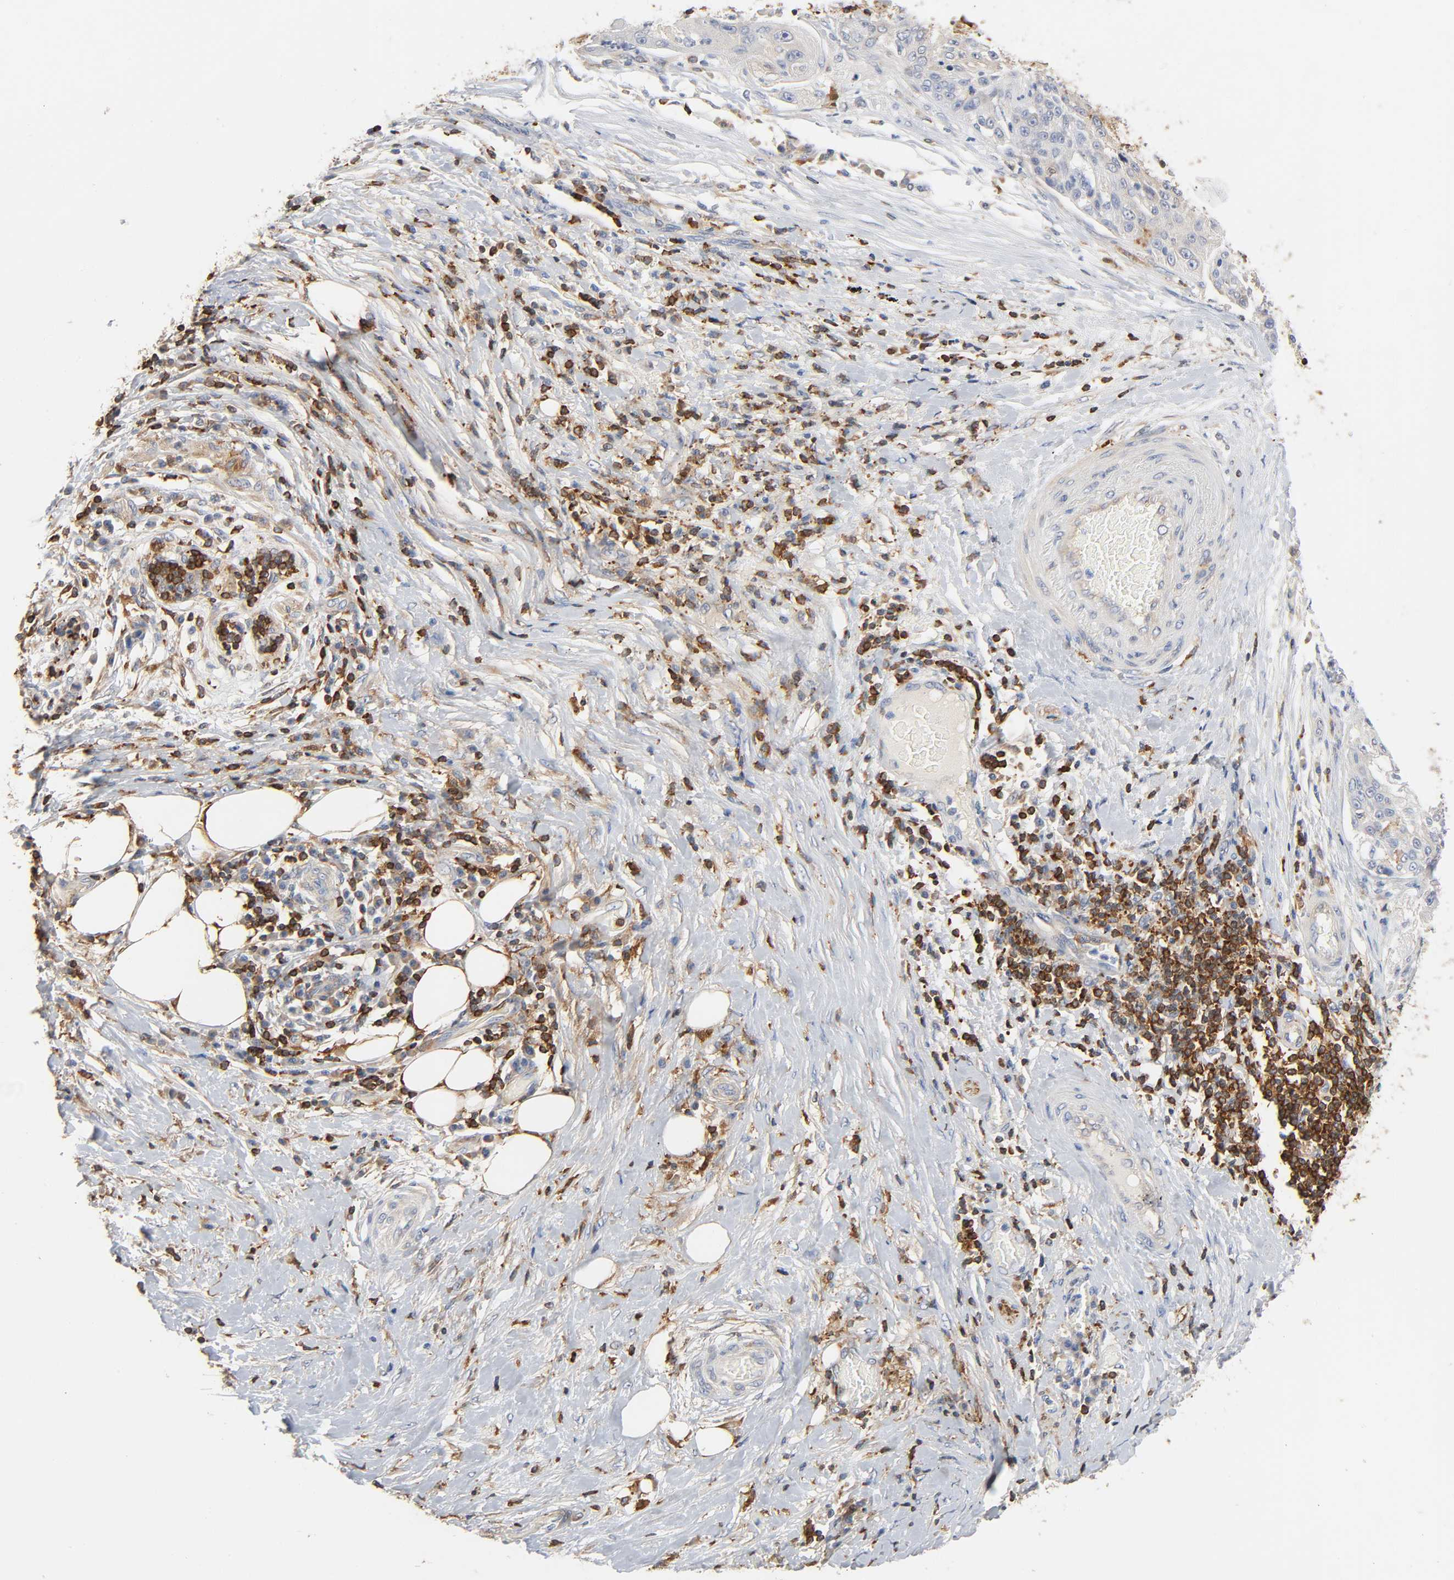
{"staining": {"intensity": "weak", "quantity": "<25%", "location": "cytoplasmic/membranous"}, "tissue": "lung cancer", "cell_type": "Tumor cells", "image_type": "cancer", "snomed": [{"axis": "morphology", "description": "Inflammation, NOS"}, {"axis": "morphology", "description": "Squamous cell carcinoma, NOS"}, {"axis": "topography", "description": "Lymph node"}, {"axis": "topography", "description": "Soft tissue"}, {"axis": "topography", "description": "Lung"}], "caption": "There is no significant positivity in tumor cells of lung squamous cell carcinoma.", "gene": "BIN1", "patient": {"sex": "male", "age": 66}}